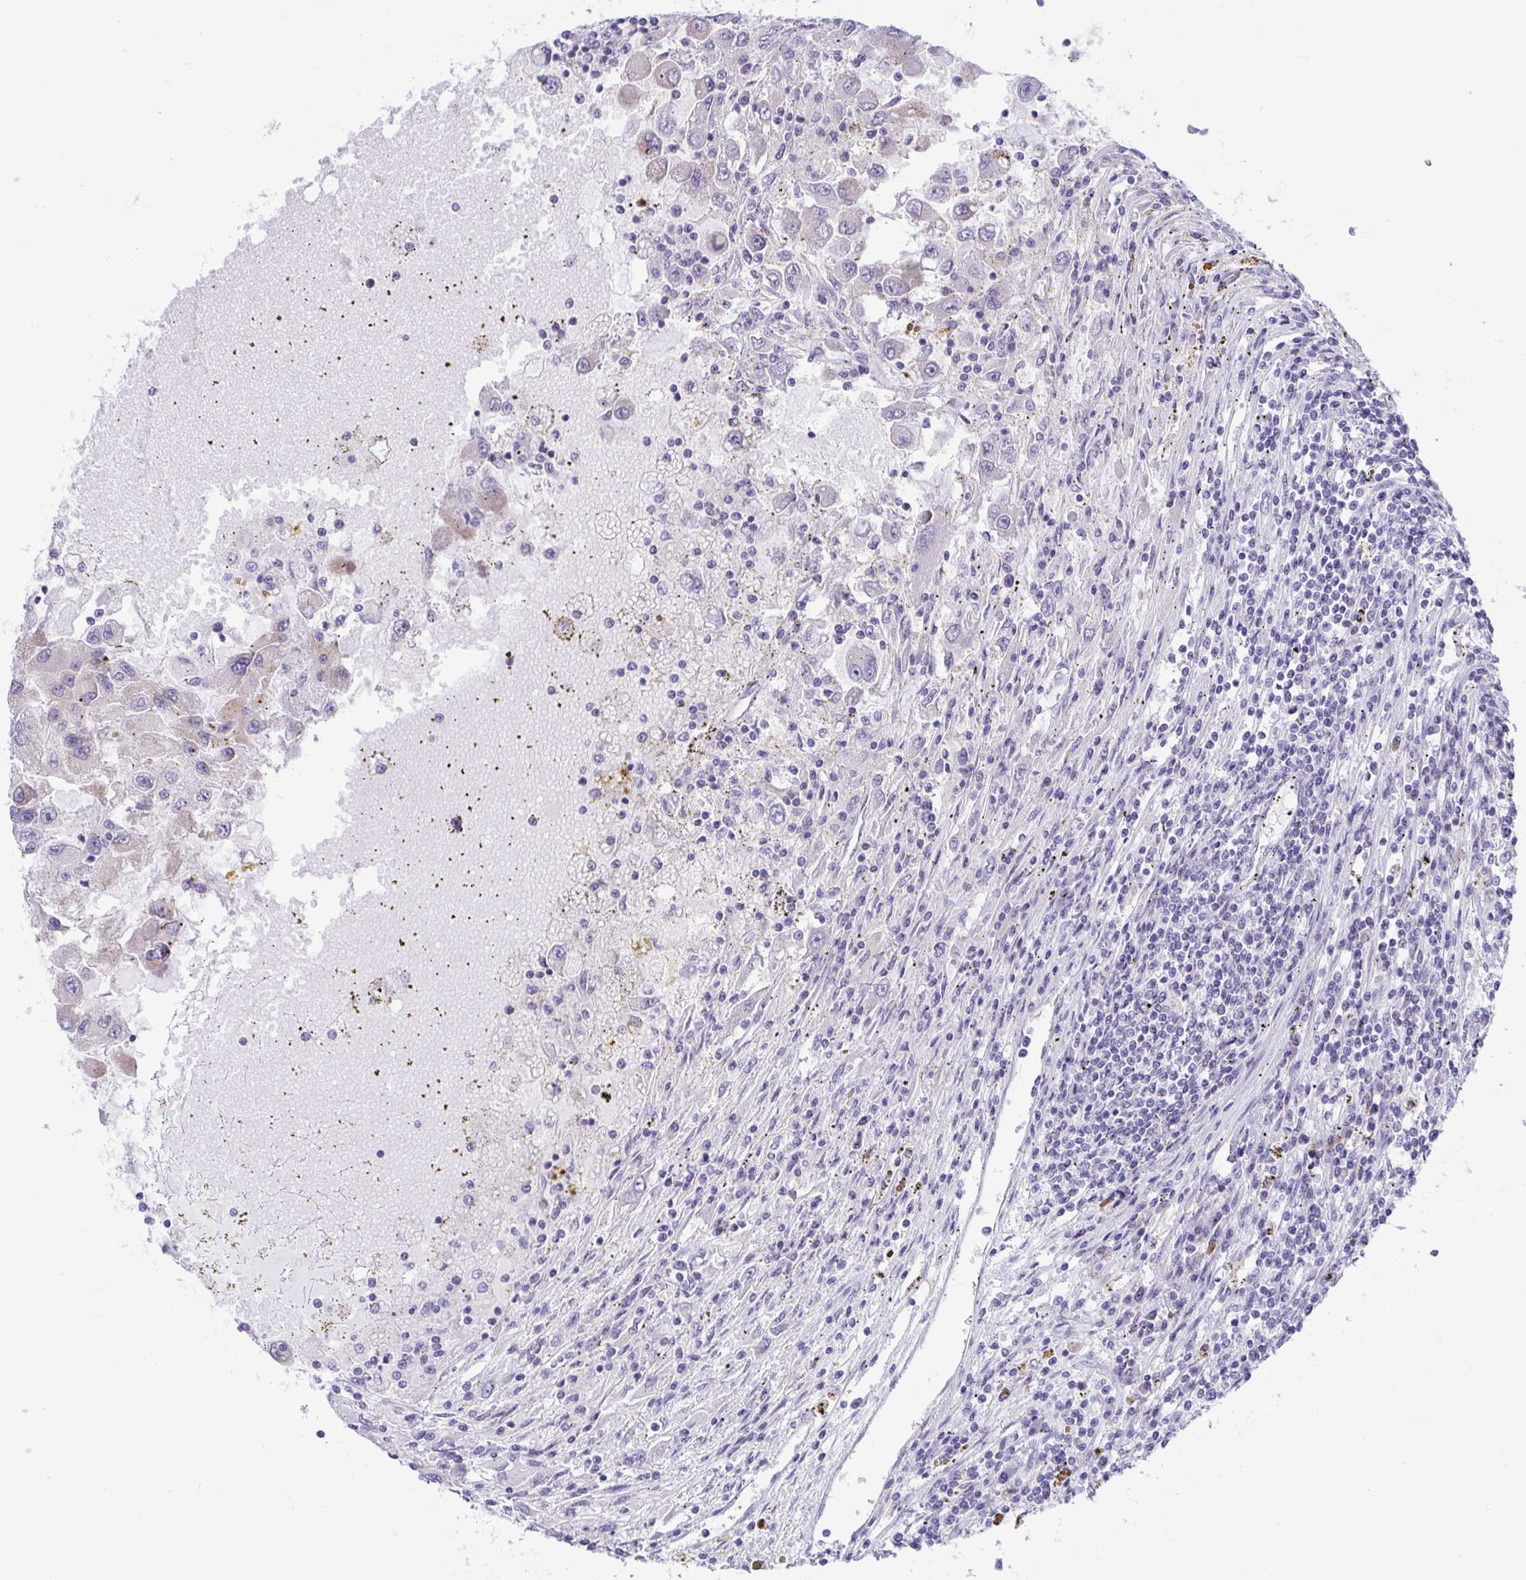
{"staining": {"intensity": "negative", "quantity": "none", "location": "none"}, "tissue": "renal cancer", "cell_type": "Tumor cells", "image_type": "cancer", "snomed": [{"axis": "morphology", "description": "Adenocarcinoma, NOS"}, {"axis": "topography", "description": "Kidney"}], "caption": "Tumor cells show no significant expression in adenocarcinoma (renal).", "gene": "CAMLG", "patient": {"sex": "female", "age": 67}}